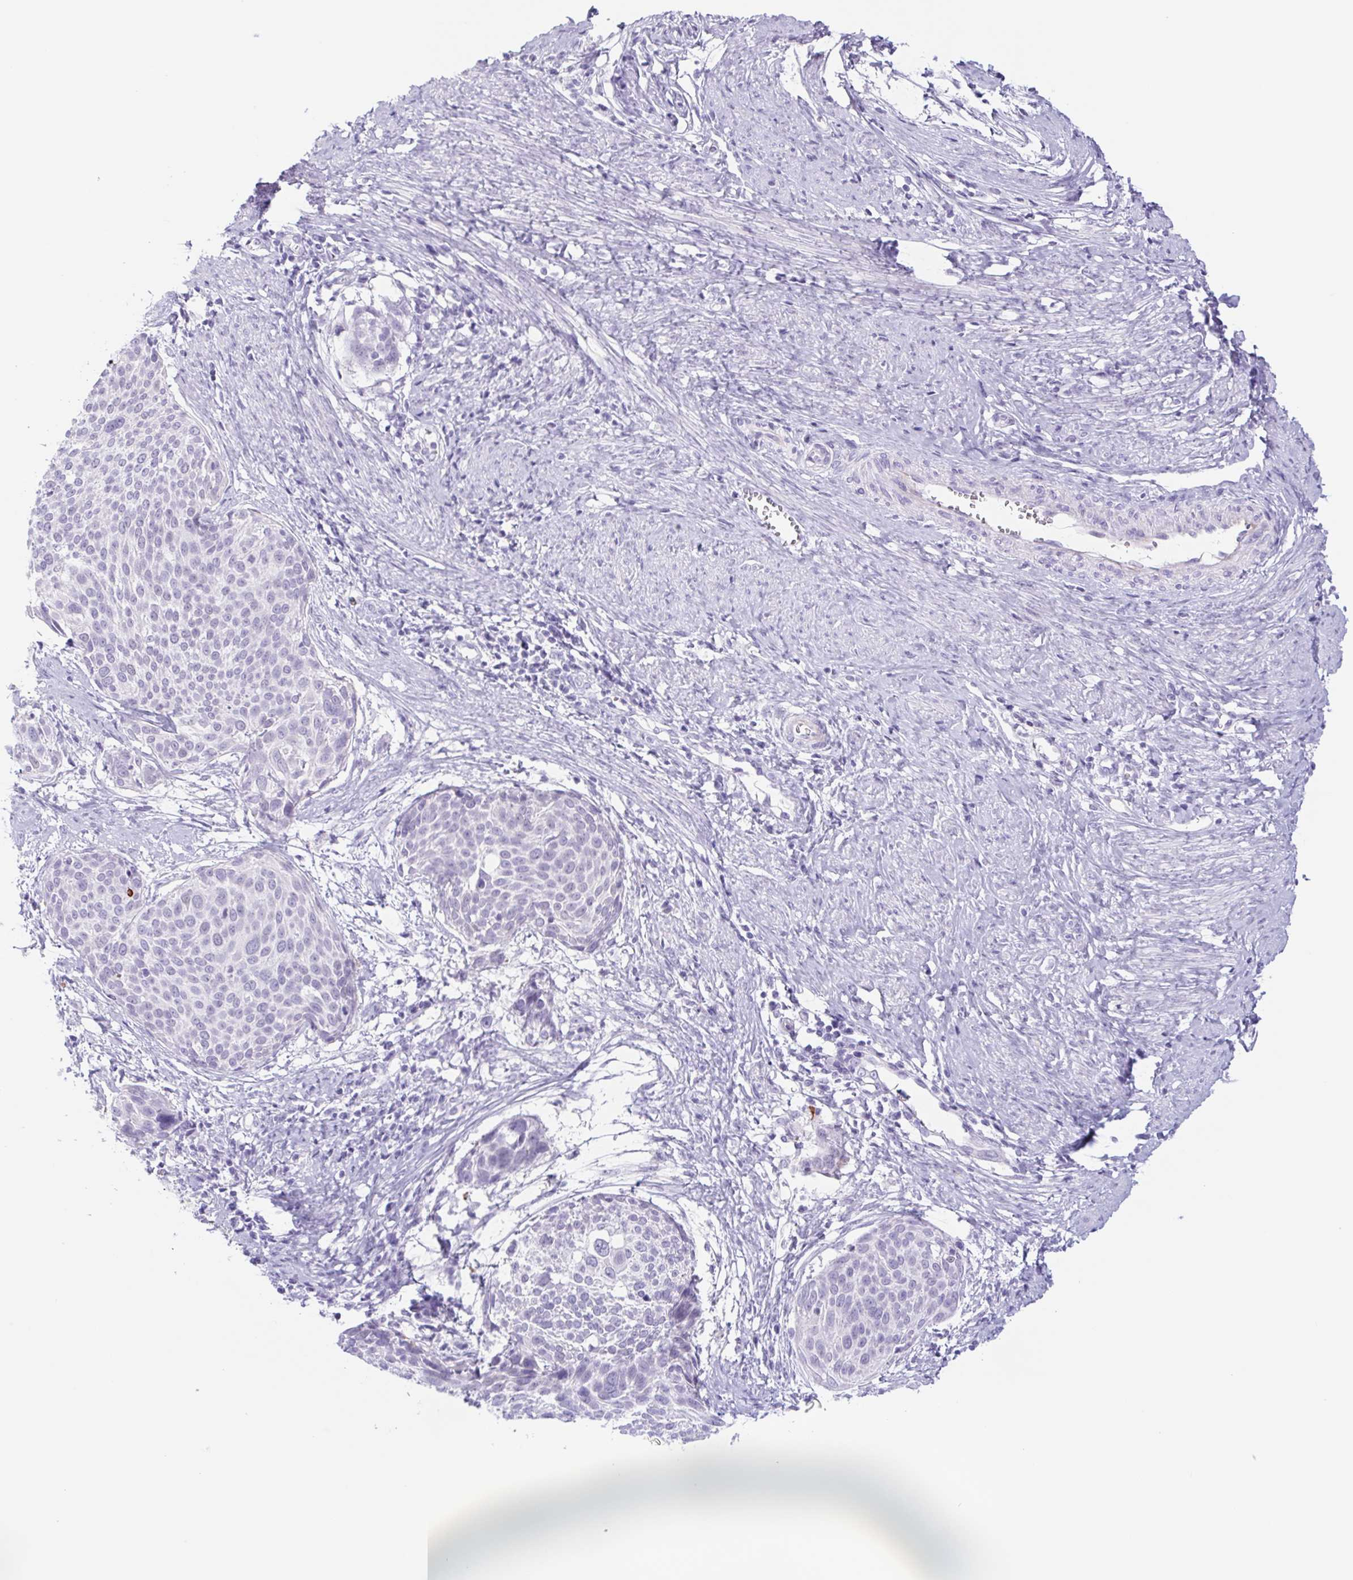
{"staining": {"intensity": "negative", "quantity": "none", "location": "none"}, "tissue": "cervical cancer", "cell_type": "Tumor cells", "image_type": "cancer", "snomed": [{"axis": "morphology", "description": "Squamous cell carcinoma, NOS"}, {"axis": "topography", "description": "Cervix"}], "caption": "DAB (3,3'-diaminobenzidine) immunohistochemical staining of cervical squamous cell carcinoma exhibits no significant staining in tumor cells. Nuclei are stained in blue.", "gene": "CYP21A2", "patient": {"sex": "female", "age": 39}}